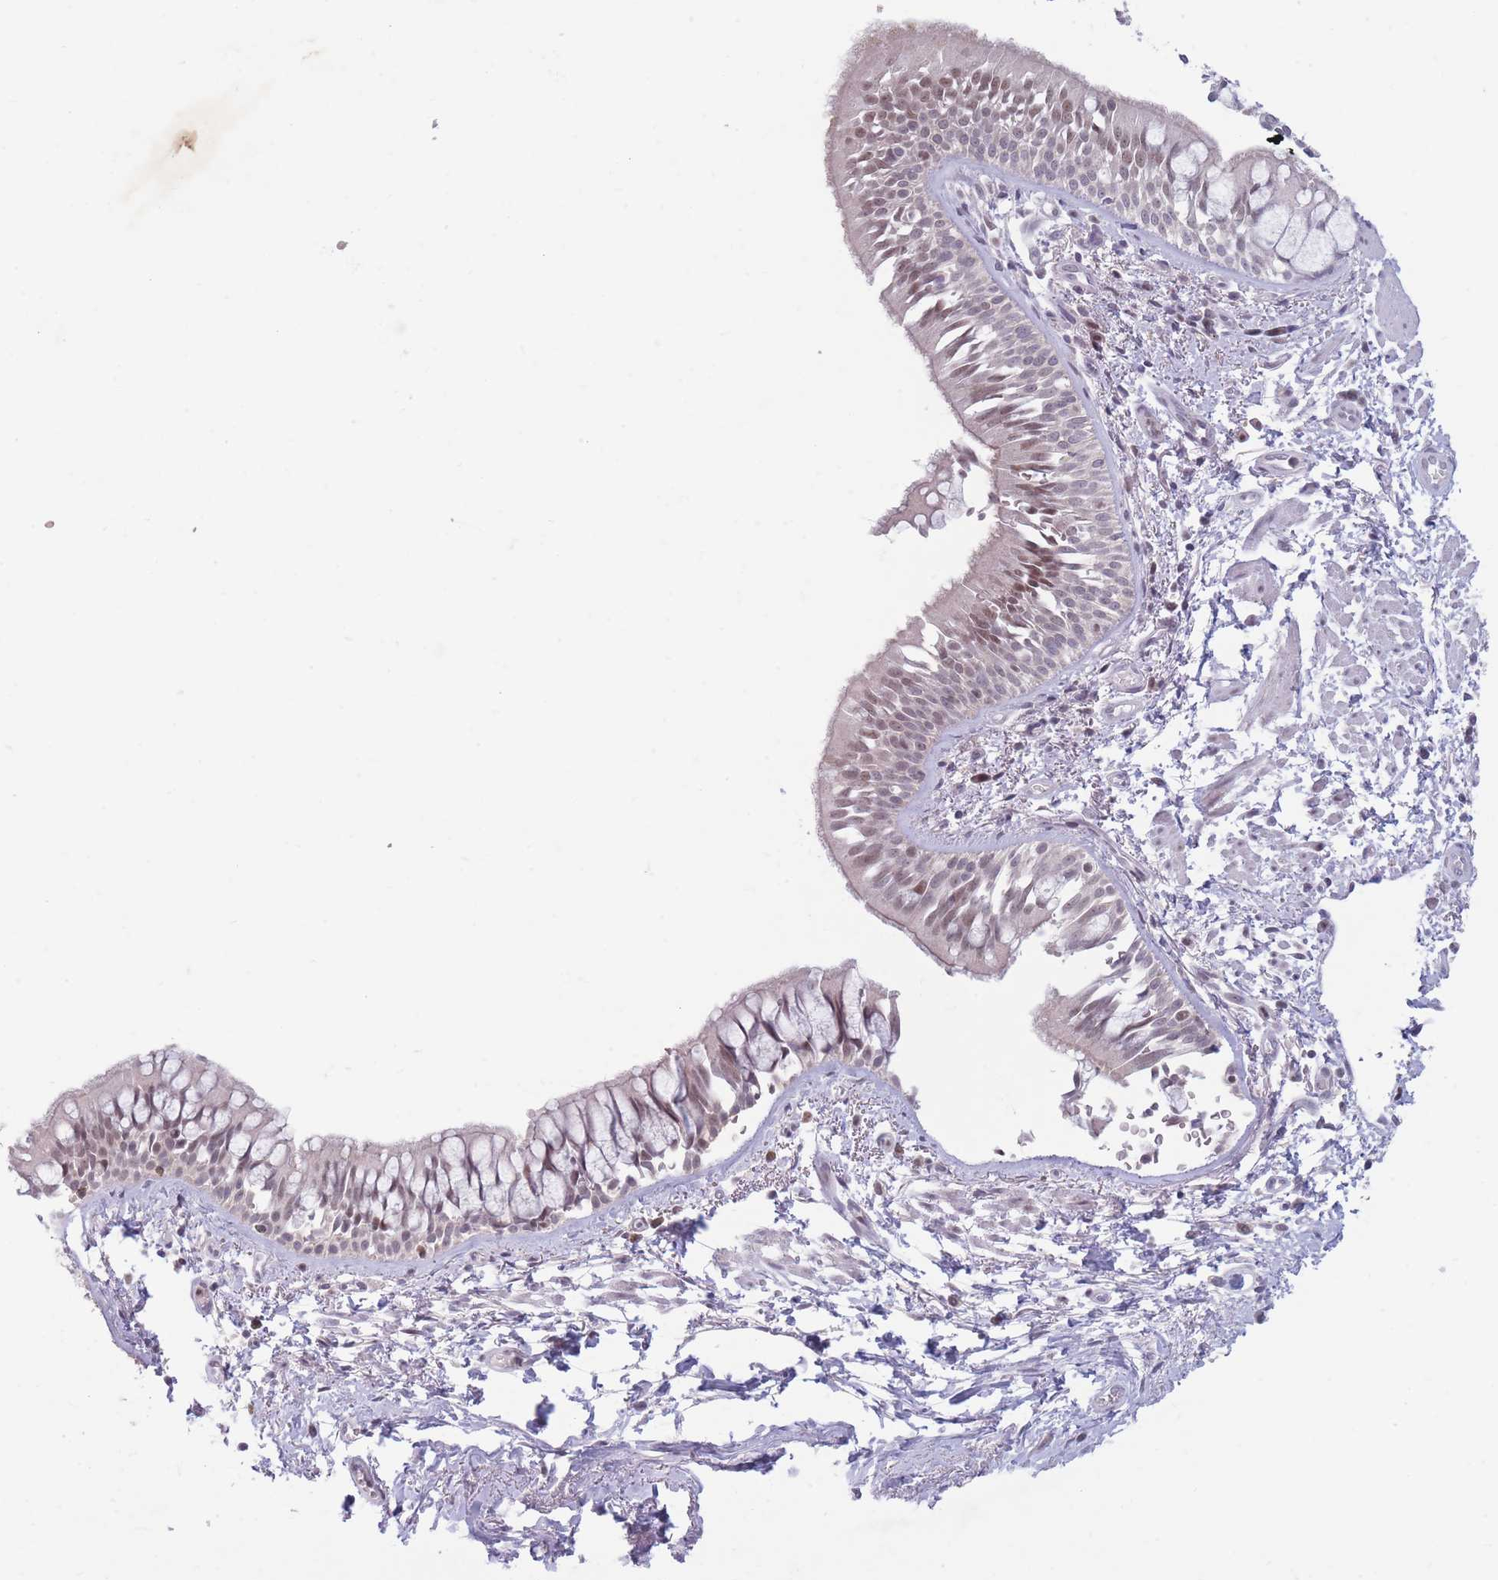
{"staining": {"intensity": "moderate", "quantity": "25%-75%", "location": "nuclear"}, "tissue": "bronchus", "cell_type": "Respiratory epithelial cells", "image_type": "normal", "snomed": [{"axis": "morphology", "description": "Normal tissue, NOS"}, {"axis": "topography", "description": "Lymph node"}, {"axis": "topography", "description": "Cartilage tissue"}, {"axis": "topography", "description": "Bronchus"}], "caption": "Protein expression analysis of unremarkable bronchus reveals moderate nuclear positivity in approximately 25%-75% of respiratory epithelial cells.", "gene": "ARID3B", "patient": {"sex": "female", "age": 70}}